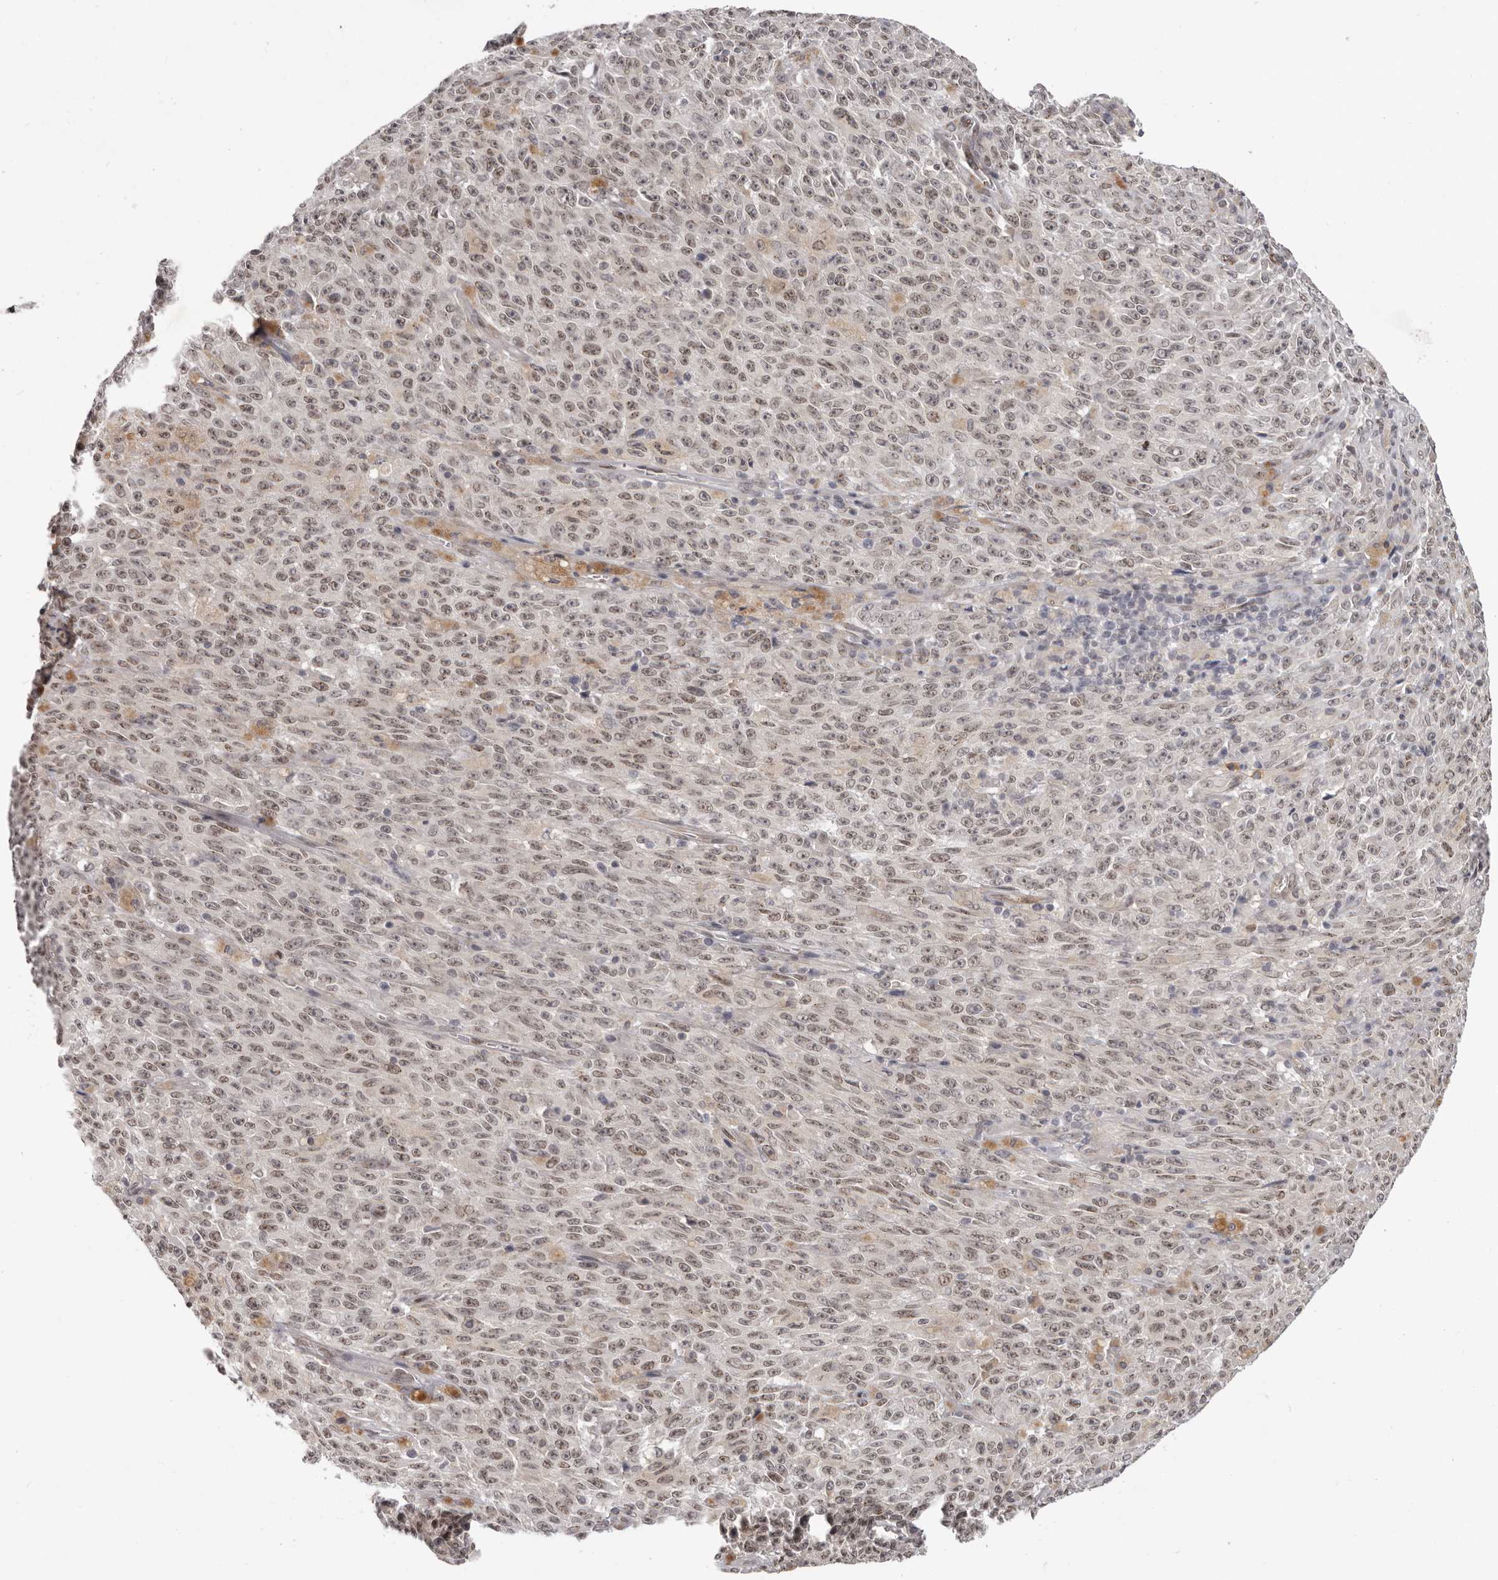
{"staining": {"intensity": "moderate", "quantity": ">75%", "location": "nuclear"}, "tissue": "melanoma", "cell_type": "Tumor cells", "image_type": "cancer", "snomed": [{"axis": "morphology", "description": "Malignant melanoma, NOS"}, {"axis": "topography", "description": "Skin"}], "caption": "This image exhibits melanoma stained with IHC to label a protein in brown. The nuclear of tumor cells show moderate positivity for the protein. Nuclei are counter-stained blue.", "gene": "RNF2", "patient": {"sex": "female", "age": 82}}